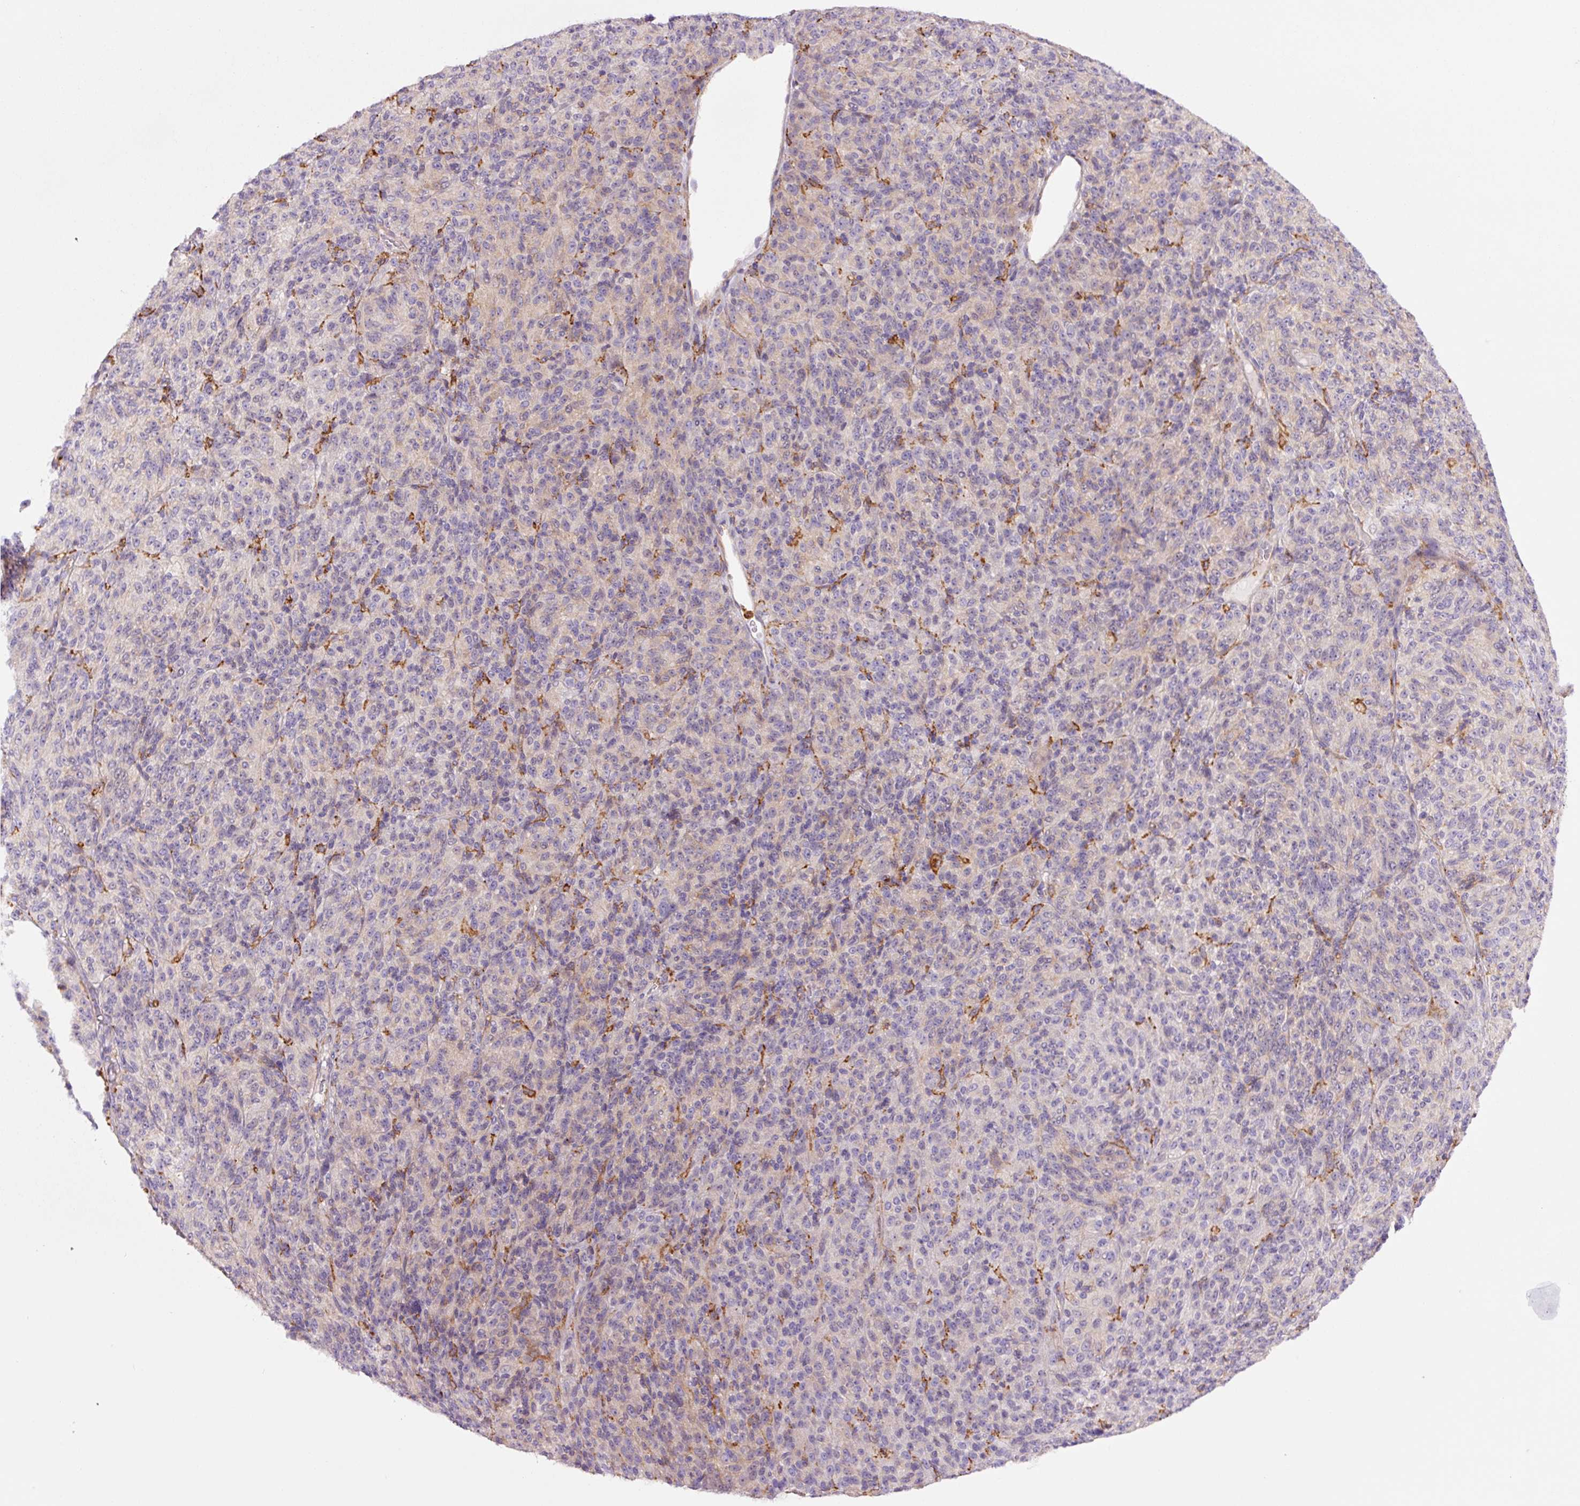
{"staining": {"intensity": "negative", "quantity": "none", "location": "none"}, "tissue": "melanoma", "cell_type": "Tumor cells", "image_type": "cancer", "snomed": [{"axis": "morphology", "description": "Malignant melanoma, Metastatic site"}, {"axis": "topography", "description": "Brain"}], "caption": "DAB immunohistochemical staining of melanoma demonstrates no significant positivity in tumor cells.", "gene": "SH2D6", "patient": {"sex": "female", "age": 56}}